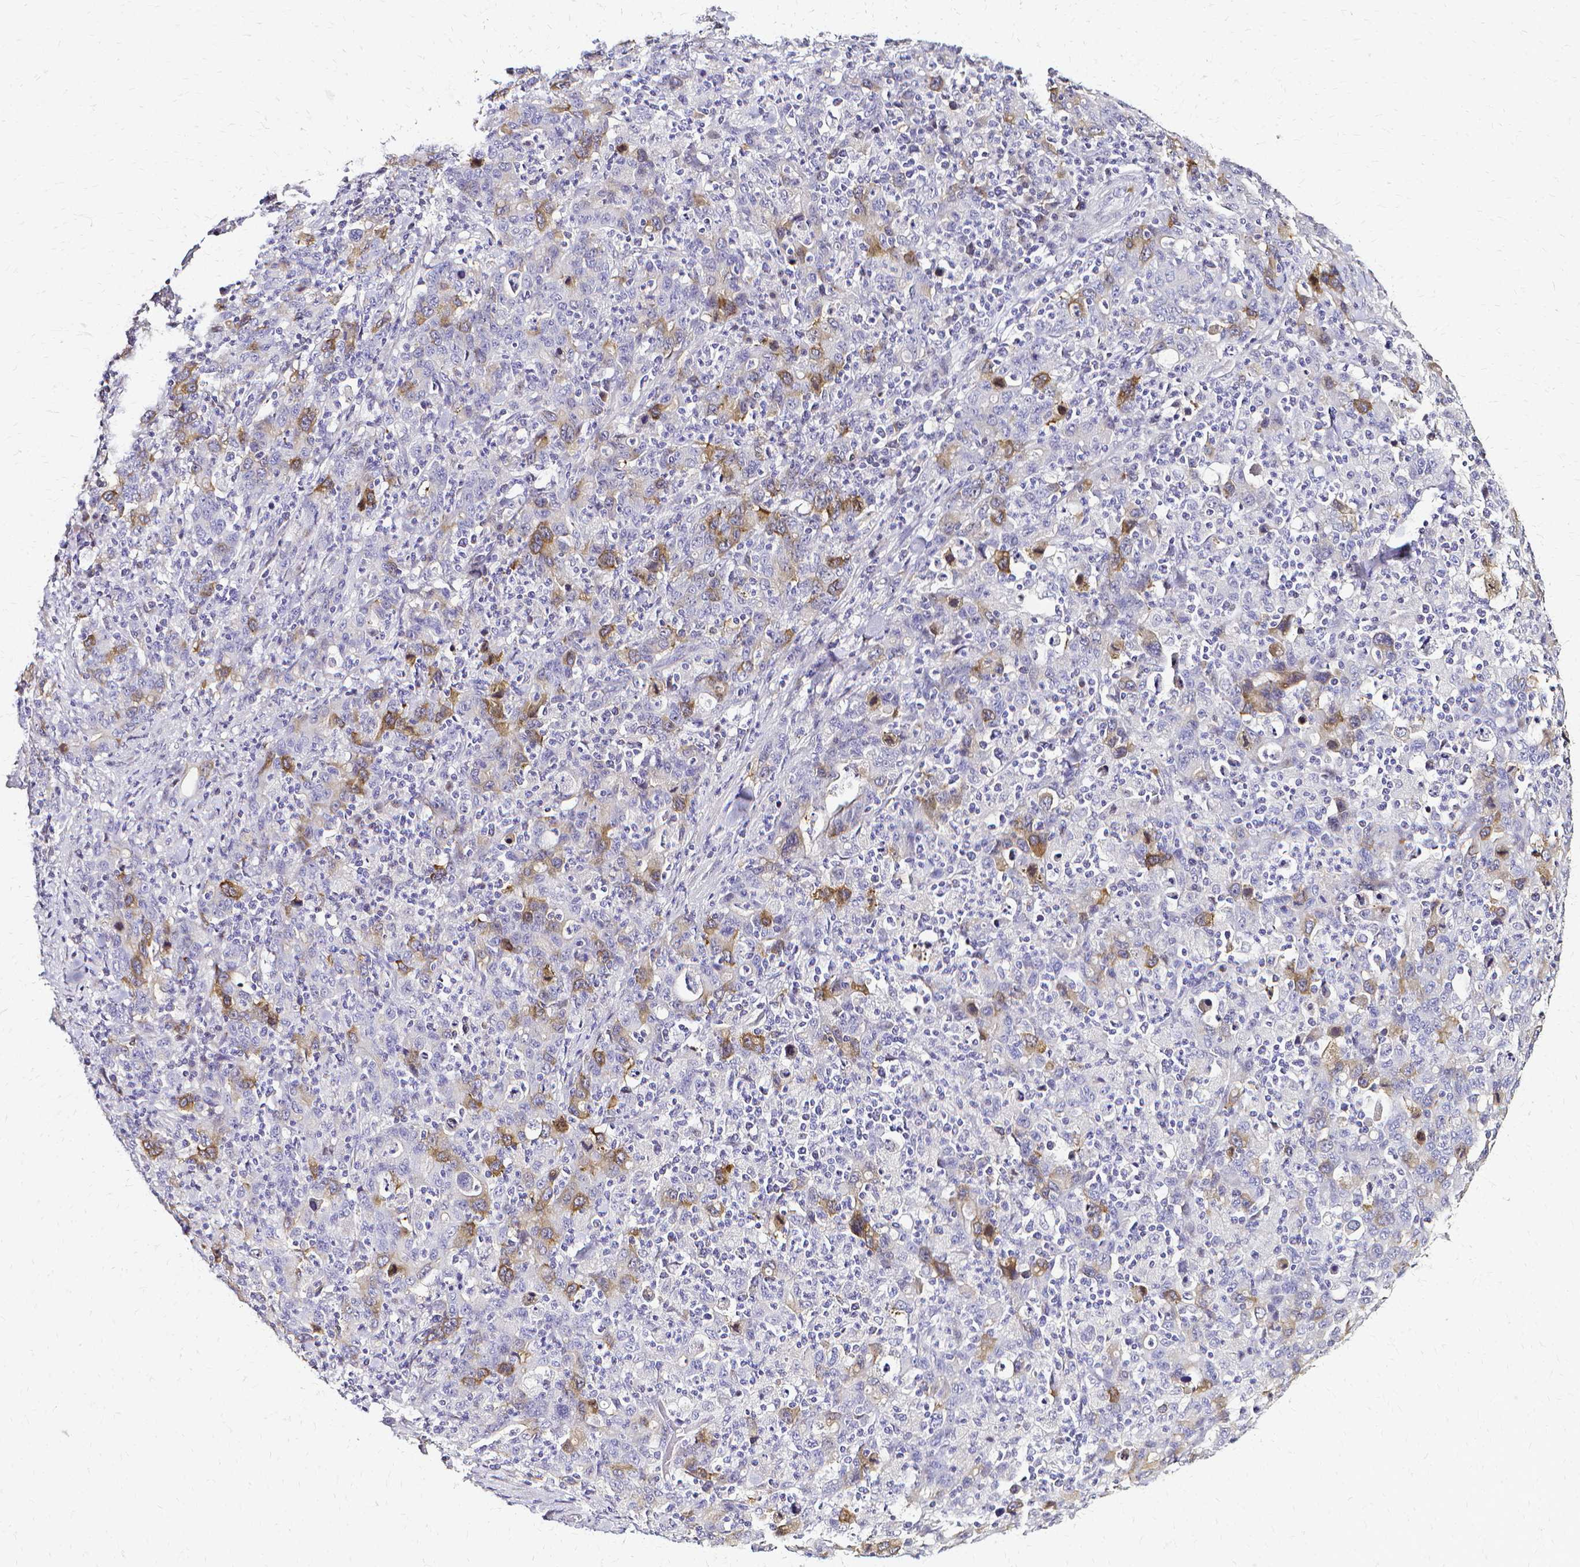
{"staining": {"intensity": "strong", "quantity": "<25%", "location": "cytoplasmic/membranous"}, "tissue": "stomach cancer", "cell_type": "Tumor cells", "image_type": "cancer", "snomed": [{"axis": "morphology", "description": "Adenocarcinoma, NOS"}, {"axis": "topography", "description": "Stomach, upper"}], "caption": "Immunohistochemistry (IHC) histopathology image of human stomach adenocarcinoma stained for a protein (brown), which exhibits medium levels of strong cytoplasmic/membranous expression in about <25% of tumor cells.", "gene": "CCNB1", "patient": {"sex": "male", "age": 69}}